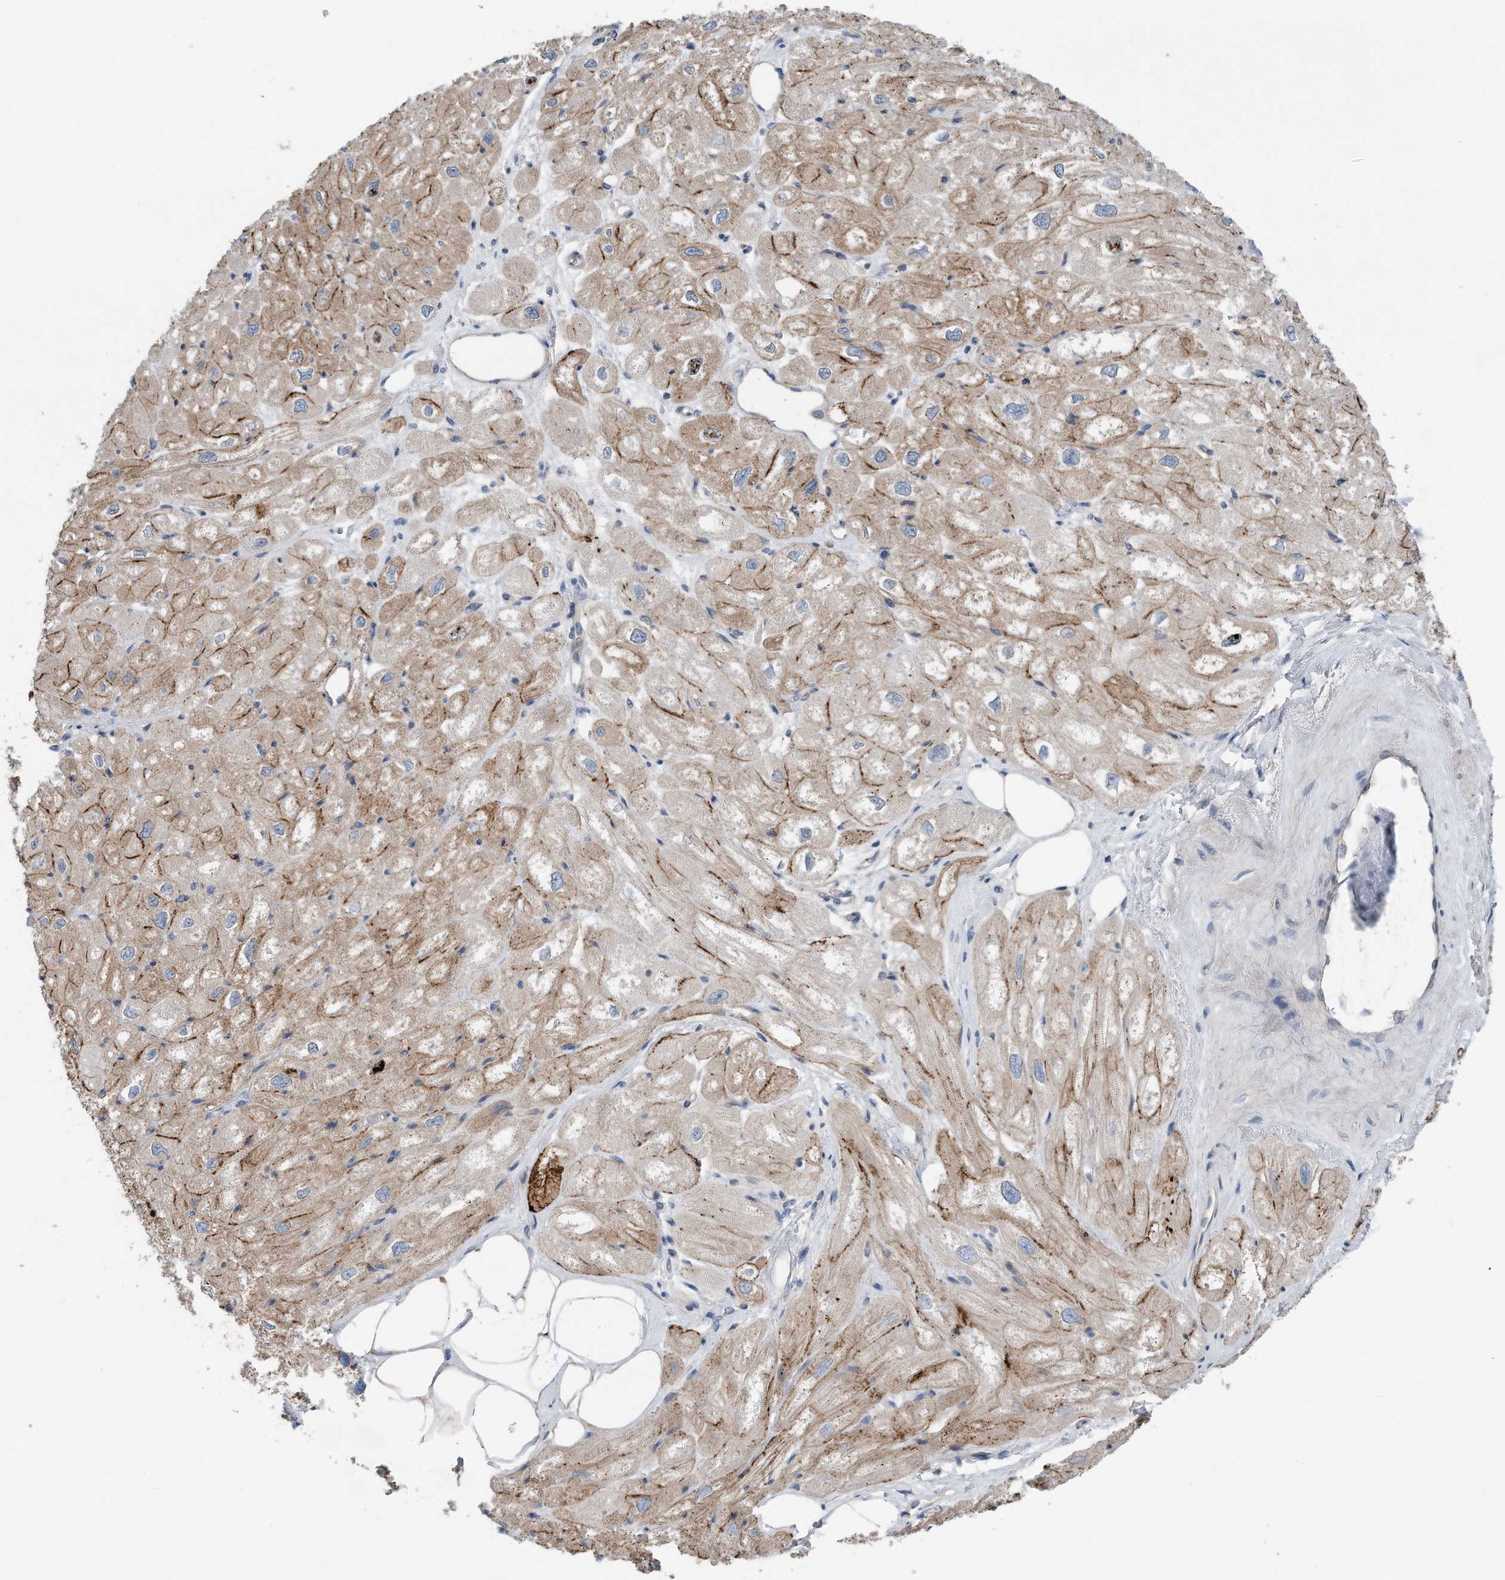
{"staining": {"intensity": "moderate", "quantity": "25%-75%", "location": "cytoplasmic/membranous"}, "tissue": "heart muscle", "cell_type": "Cardiomyocytes", "image_type": "normal", "snomed": [{"axis": "morphology", "description": "Normal tissue, NOS"}, {"axis": "topography", "description": "Heart"}], "caption": "IHC image of benign heart muscle: human heart muscle stained using immunohistochemistry (IHC) shows medium levels of moderate protein expression localized specifically in the cytoplasmic/membranous of cardiomyocytes, appearing as a cytoplasmic/membranous brown color.", "gene": "YRDC", "patient": {"sex": "male", "age": 50}}